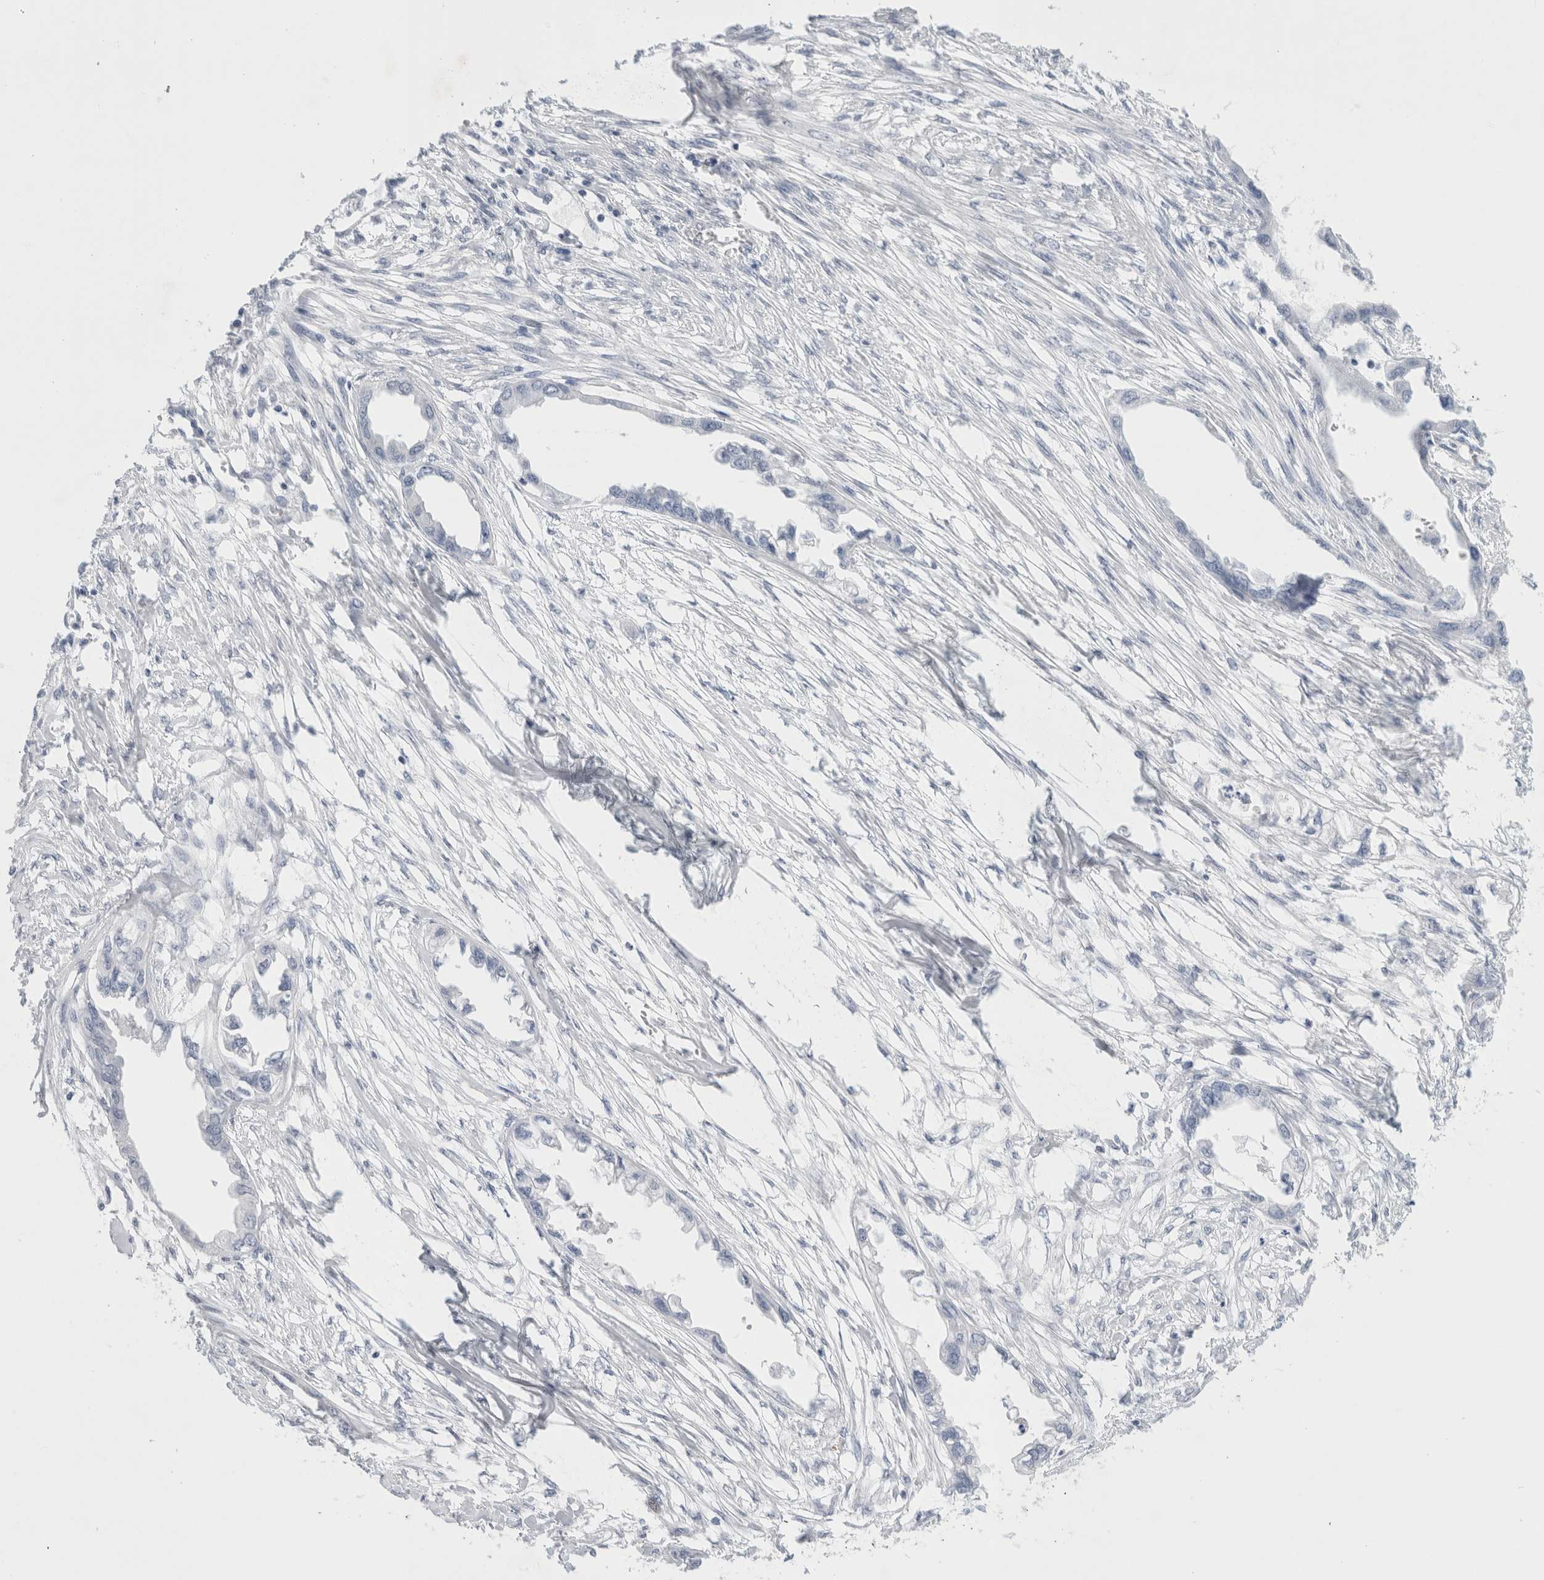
{"staining": {"intensity": "negative", "quantity": "none", "location": "none"}, "tissue": "endometrial cancer", "cell_type": "Tumor cells", "image_type": "cancer", "snomed": [{"axis": "morphology", "description": "Adenocarcinoma, NOS"}, {"axis": "morphology", "description": "Adenocarcinoma, metastatic, NOS"}, {"axis": "topography", "description": "Adipose tissue"}, {"axis": "topography", "description": "Endometrium"}], "caption": "Endometrial metastatic adenocarcinoma was stained to show a protein in brown. There is no significant staining in tumor cells.", "gene": "SLC22A12", "patient": {"sex": "female", "age": 67}}